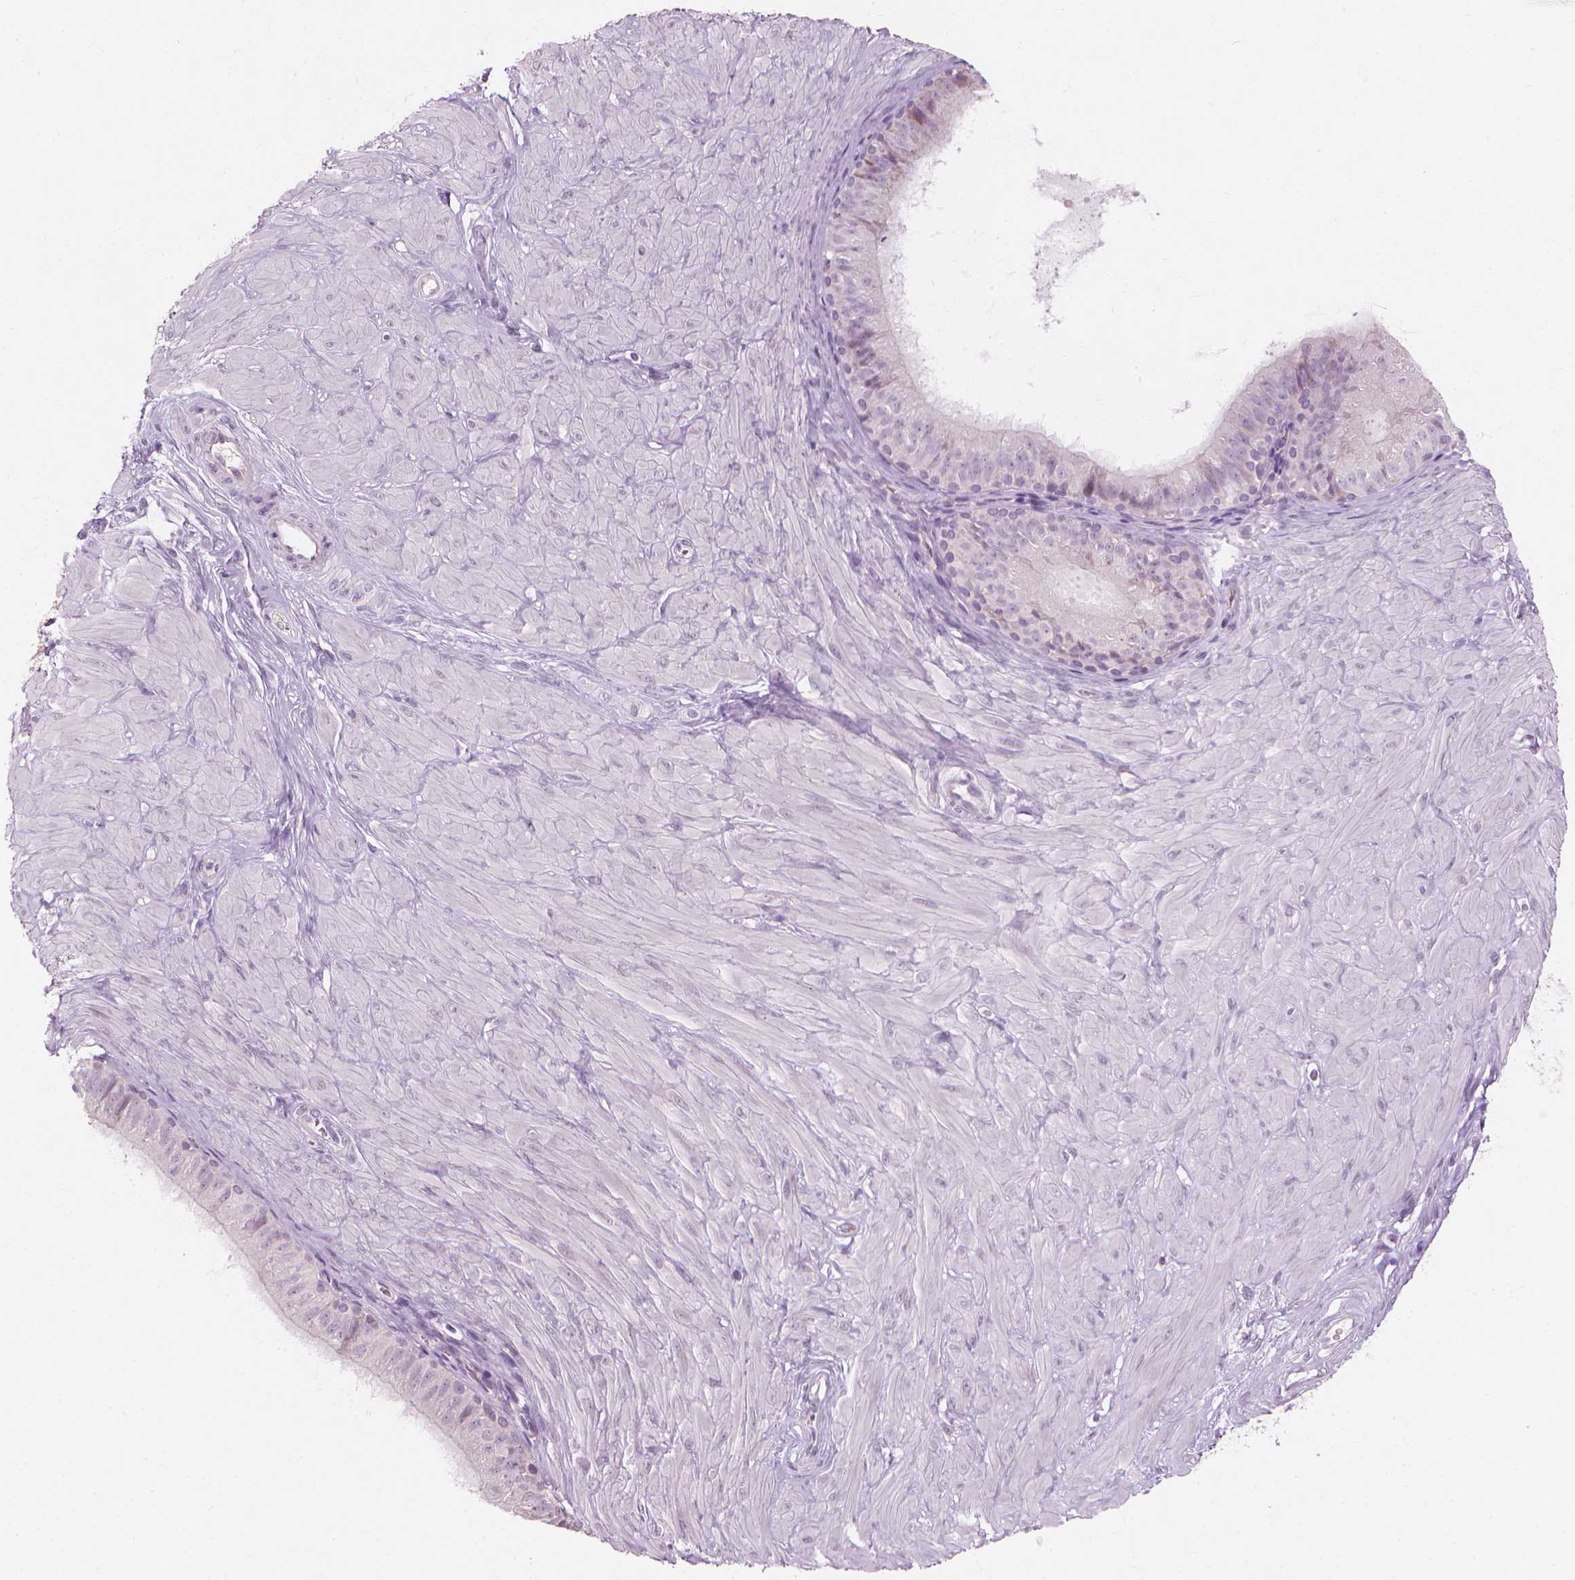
{"staining": {"intensity": "negative", "quantity": "none", "location": "none"}, "tissue": "epididymis", "cell_type": "Glandular cells", "image_type": "normal", "snomed": [{"axis": "morphology", "description": "Normal tissue, NOS"}, {"axis": "topography", "description": "Epididymis"}], "caption": "IHC photomicrograph of unremarkable epididymis stained for a protein (brown), which demonstrates no staining in glandular cells. The staining was performed using DAB to visualize the protein expression in brown, while the nuclei were stained in blue with hematoxylin (Magnification: 20x).", "gene": "CFAP126", "patient": {"sex": "male", "age": 37}}